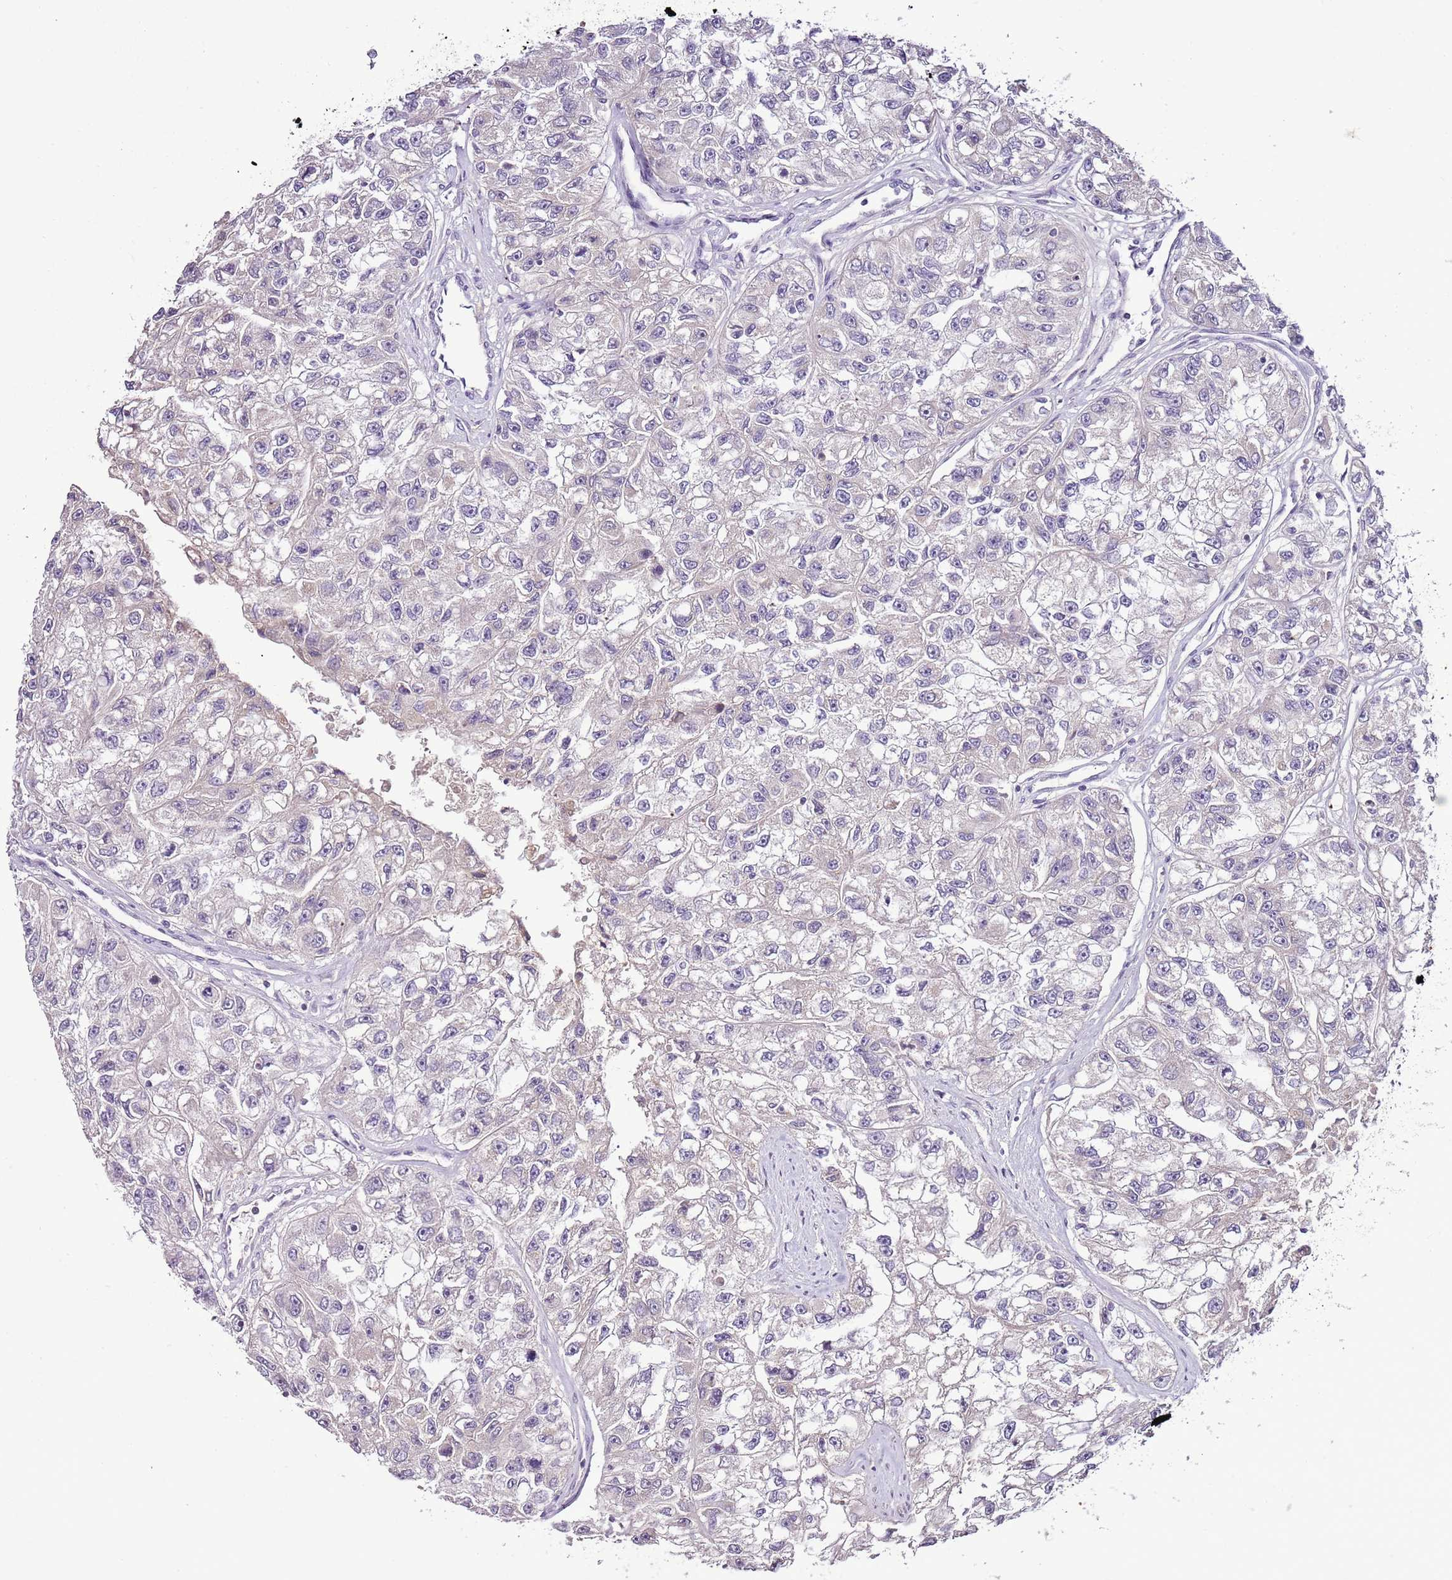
{"staining": {"intensity": "negative", "quantity": "none", "location": "none"}, "tissue": "renal cancer", "cell_type": "Tumor cells", "image_type": "cancer", "snomed": [{"axis": "morphology", "description": "Adenocarcinoma, NOS"}, {"axis": "topography", "description": "Kidney"}], "caption": "Immunohistochemistry of renal cancer exhibits no staining in tumor cells. The staining was performed using DAB (3,3'-diaminobenzidine) to visualize the protein expression in brown, while the nuclei were stained in blue with hematoxylin (Magnification: 20x).", "gene": "CMKLR1", "patient": {"sex": "male", "age": 63}}